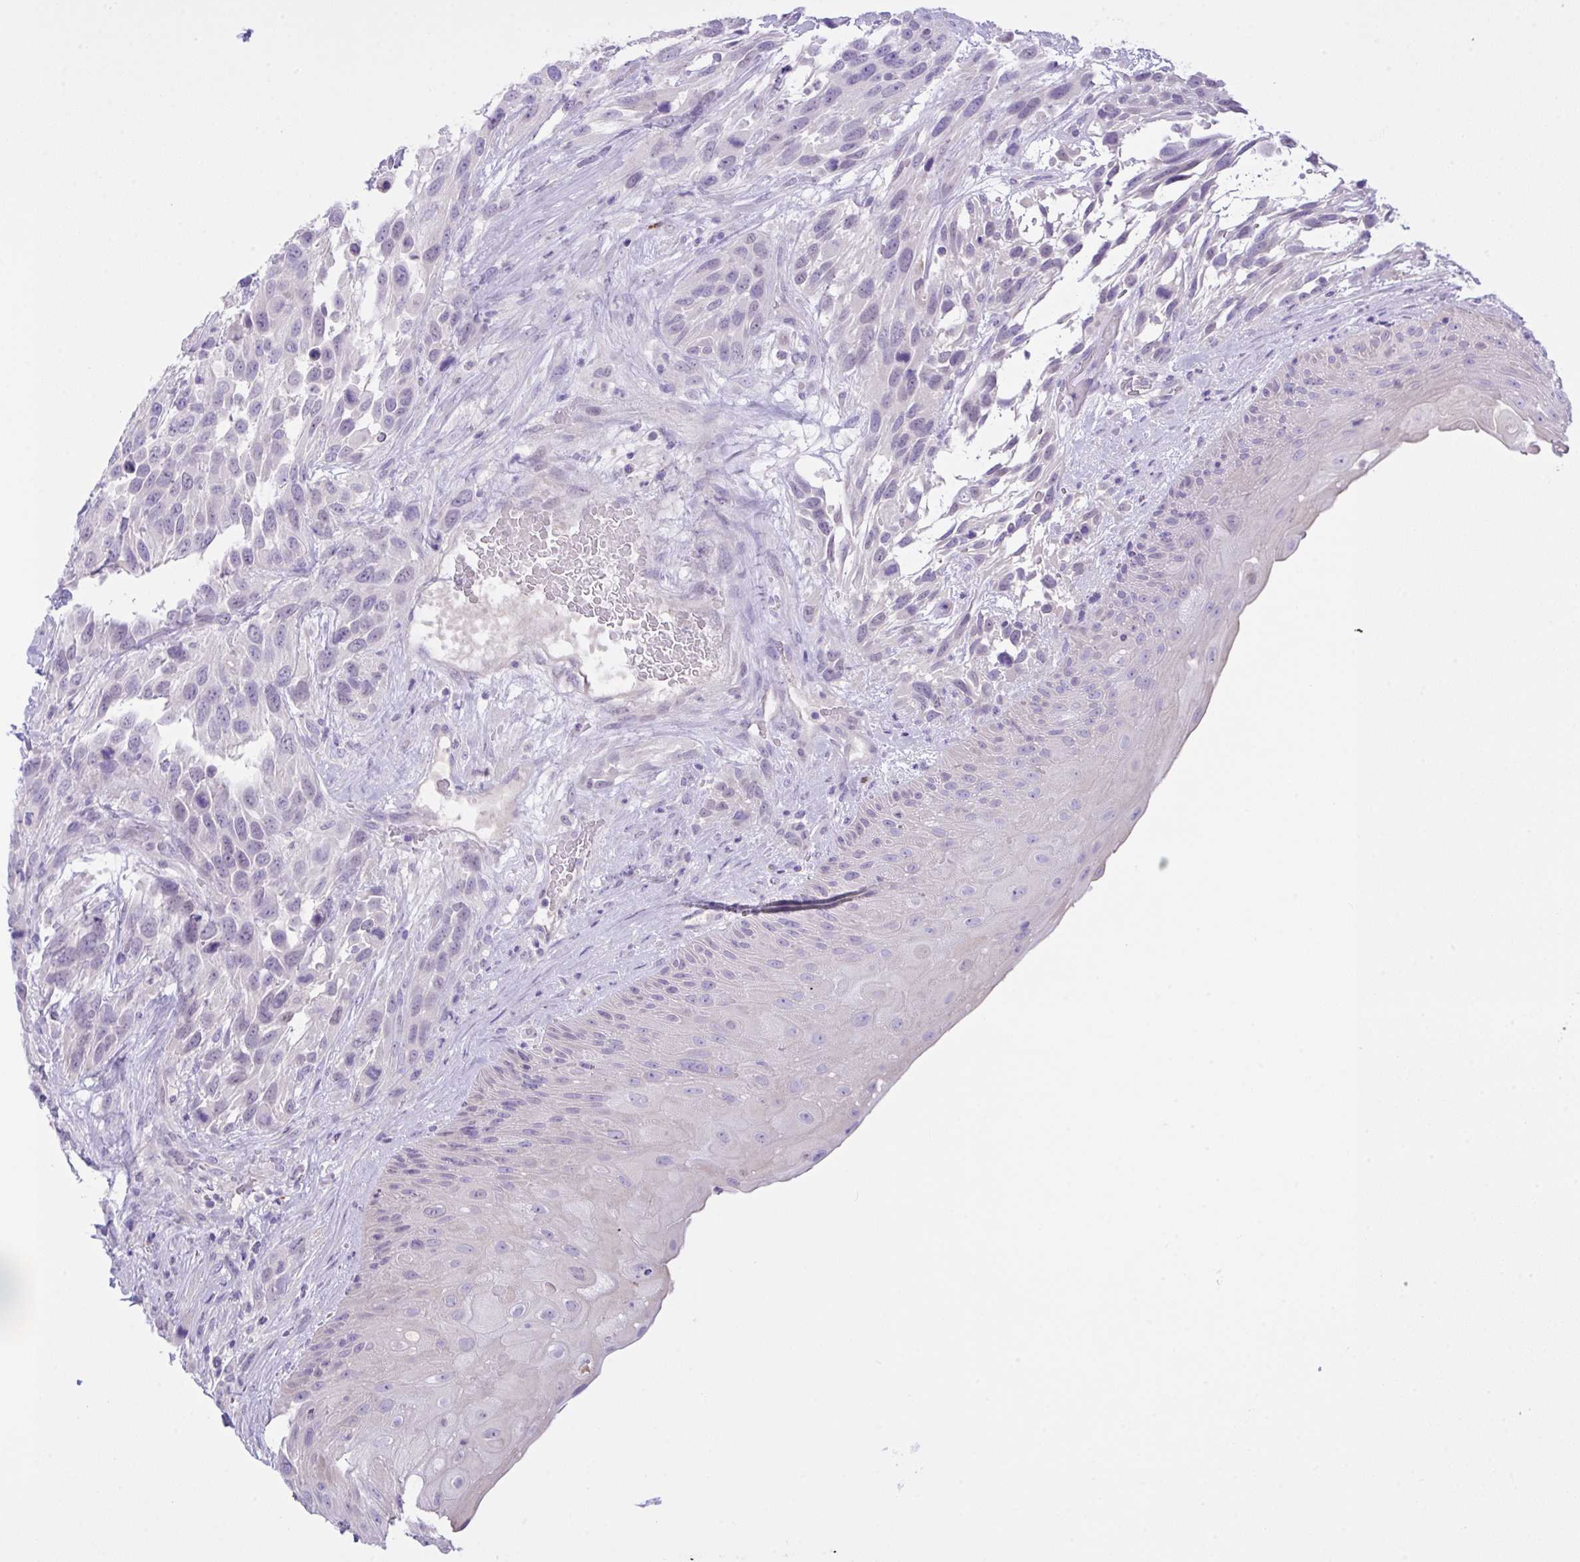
{"staining": {"intensity": "weak", "quantity": "<25%", "location": "nuclear"}, "tissue": "urothelial cancer", "cell_type": "Tumor cells", "image_type": "cancer", "snomed": [{"axis": "morphology", "description": "Urothelial carcinoma, High grade"}, {"axis": "topography", "description": "Urinary bladder"}], "caption": "Image shows no significant protein staining in tumor cells of urothelial carcinoma (high-grade).", "gene": "CST11", "patient": {"sex": "female", "age": 70}}